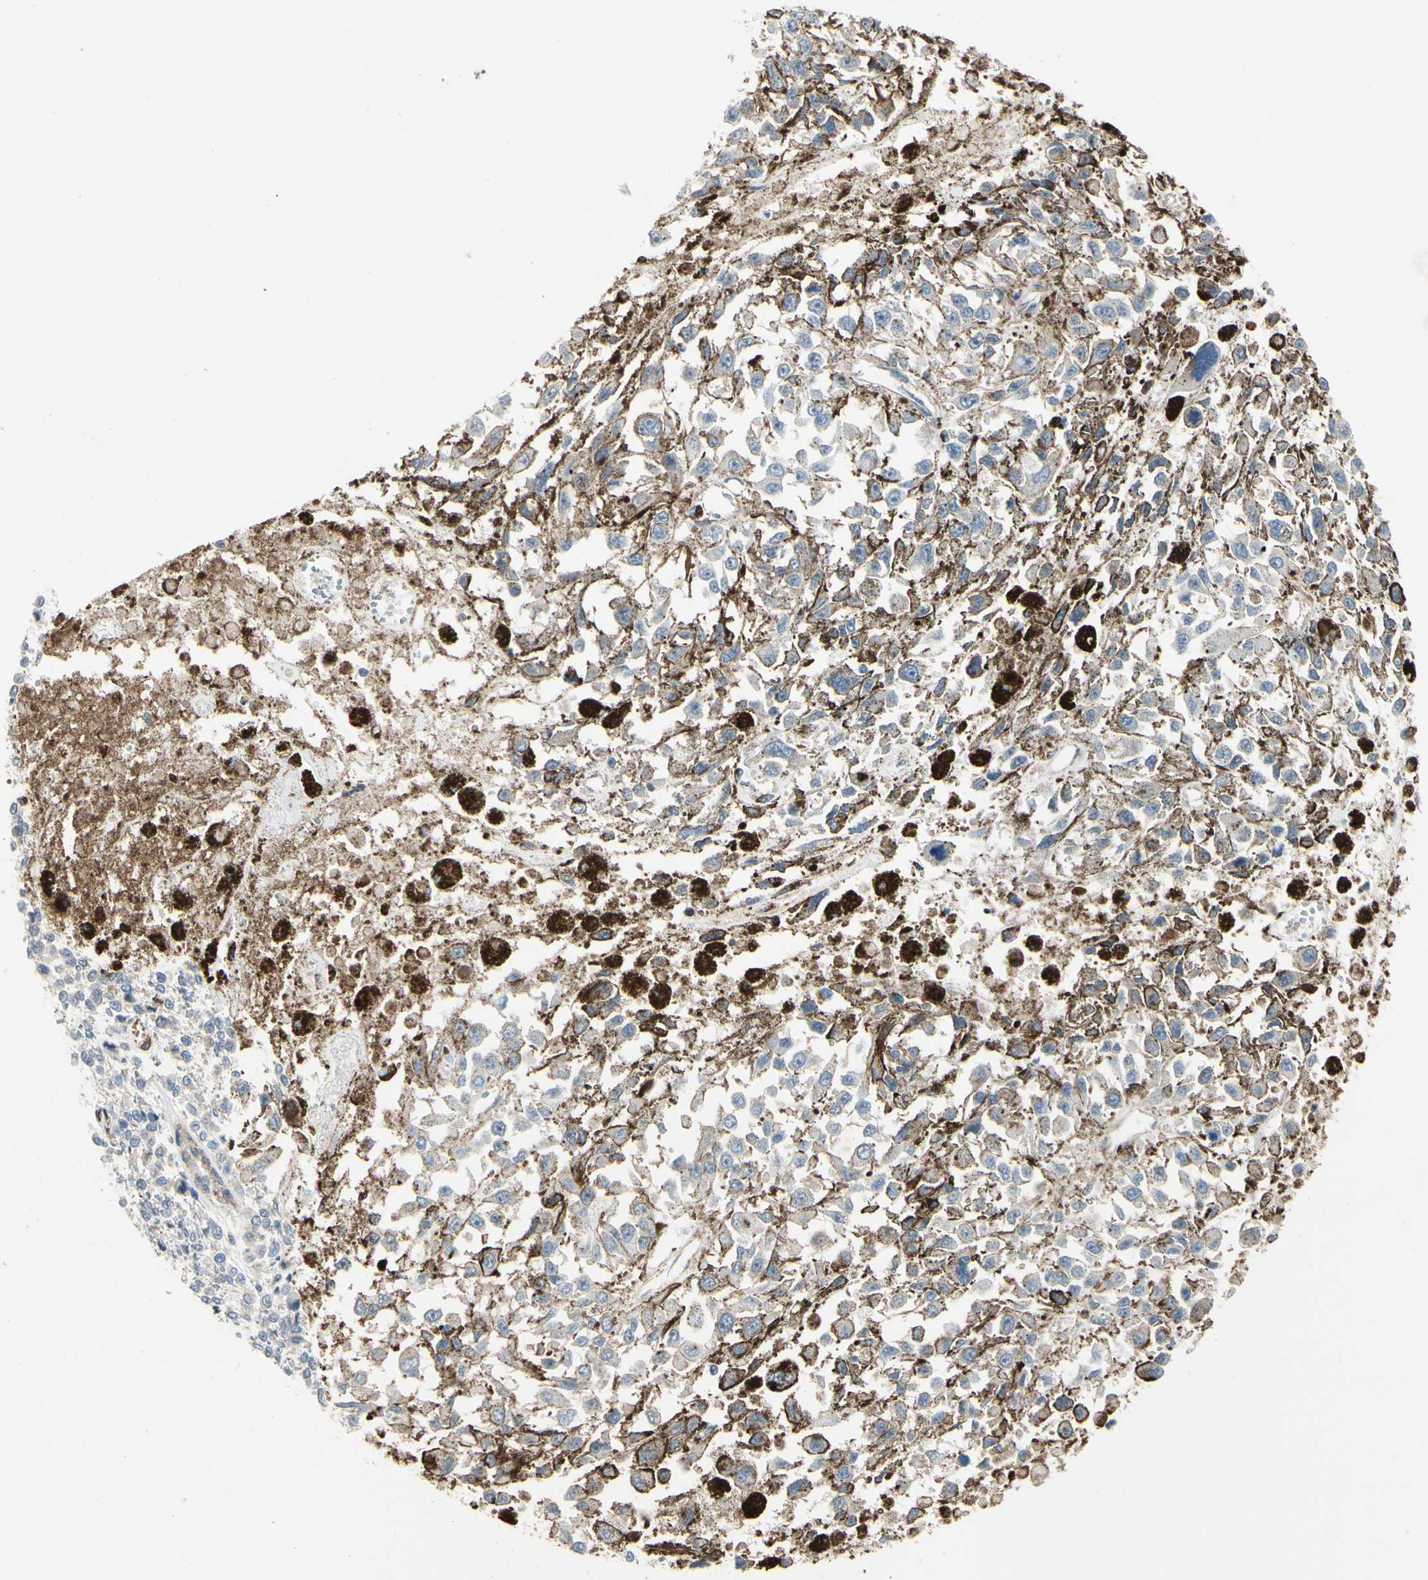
{"staining": {"intensity": "negative", "quantity": "none", "location": "none"}, "tissue": "melanoma", "cell_type": "Tumor cells", "image_type": "cancer", "snomed": [{"axis": "morphology", "description": "Malignant melanoma, Metastatic site"}, {"axis": "topography", "description": "Lymph node"}], "caption": "This micrograph is of melanoma stained with immunohistochemistry to label a protein in brown with the nuclei are counter-stained blue. There is no positivity in tumor cells.", "gene": "TPM1", "patient": {"sex": "male", "age": 59}}